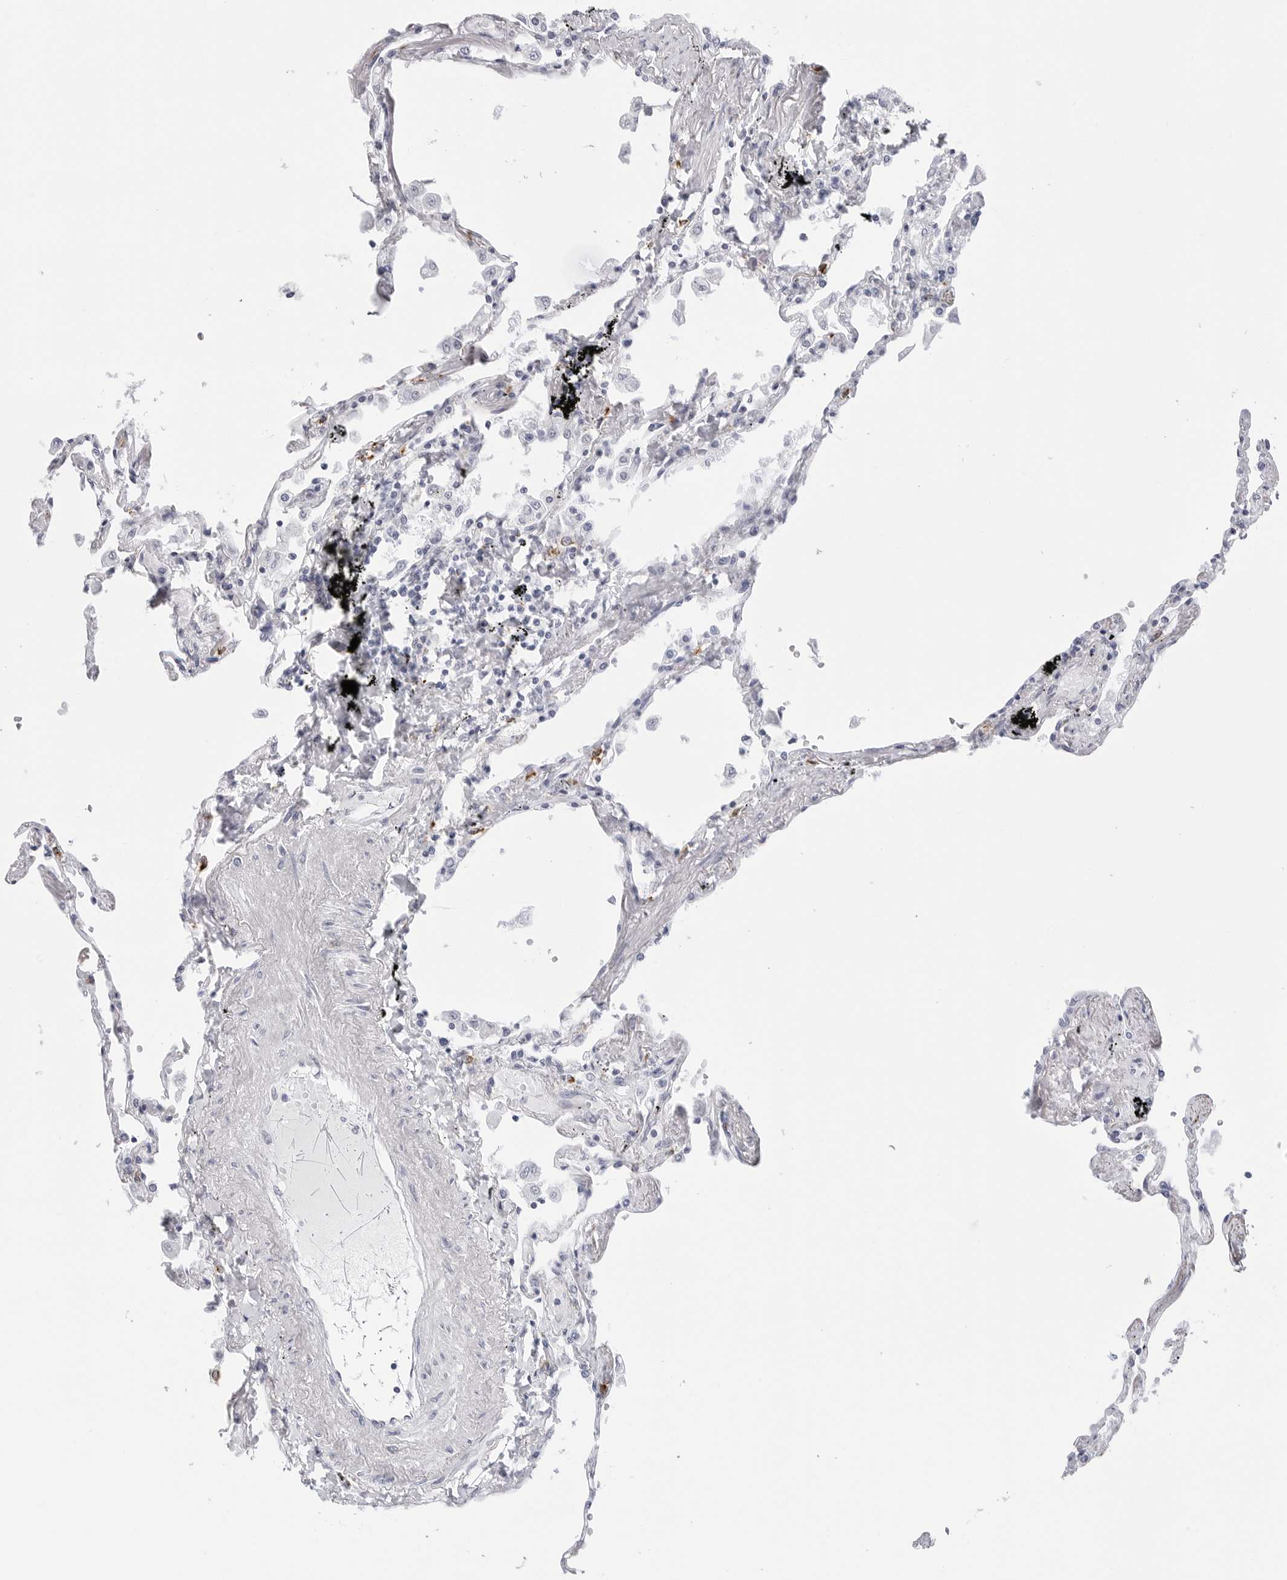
{"staining": {"intensity": "negative", "quantity": "none", "location": "none"}, "tissue": "lung", "cell_type": "Alveolar cells", "image_type": "normal", "snomed": [{"axis": "morphology", "description": "Normal tissue, NOS"}, {"axis": "topography", "description": "Lung"}], "caption": "Micrograph shows no significant protein expression in alveolar cells of normal lung. The staining was performed using DAB to visualize the protein expression in brown, while the nuclei were stained in blue with hematoxylin (Magnification: 20x).", "gene": "HSPB7", "patient": {"sex": "female", "age": 67}}